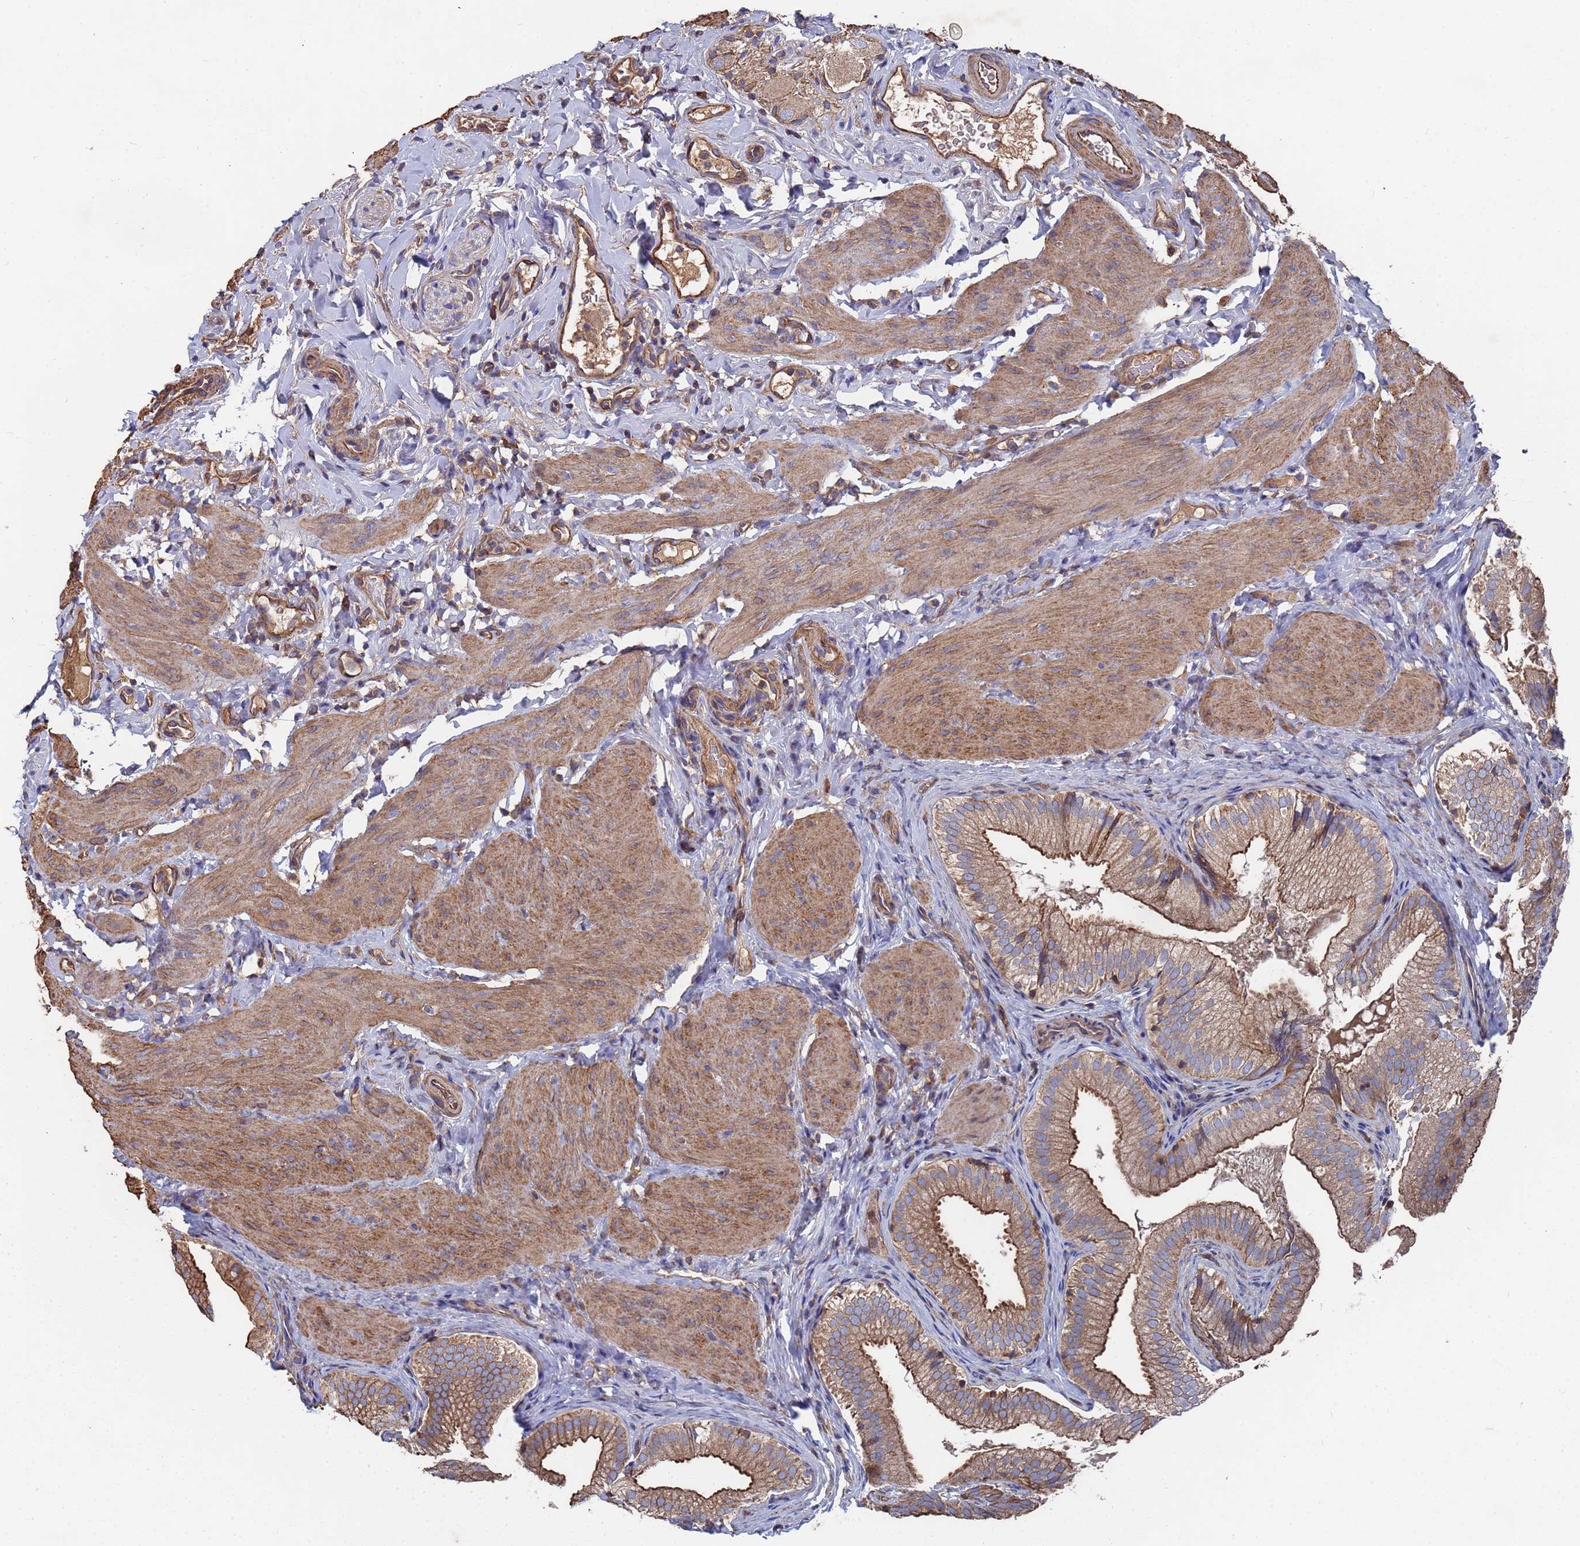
{"staining": {"intensity": "moderate", "quantity": ">75%", "location": "cytoplasmic/membranous"}, "tissue": "gallbladder", "cell_type": "Glandular cells", "image_type": "normal", "snomed": [{"axis": "morphology", "description": "Normal tissue, NOS"}, {"axis": "topography", "description": "Gallbladder"}], "caption": "A high-resolution photomicrograph shows immunohistochemistry (IHC) staining of benign gallbladder, which reveals moderate cytoplasmic/membranous positivity in approximately >75% of glandular cells.", "gene": "PYCR1", "patient": {"sex": "female", "age": 30}}